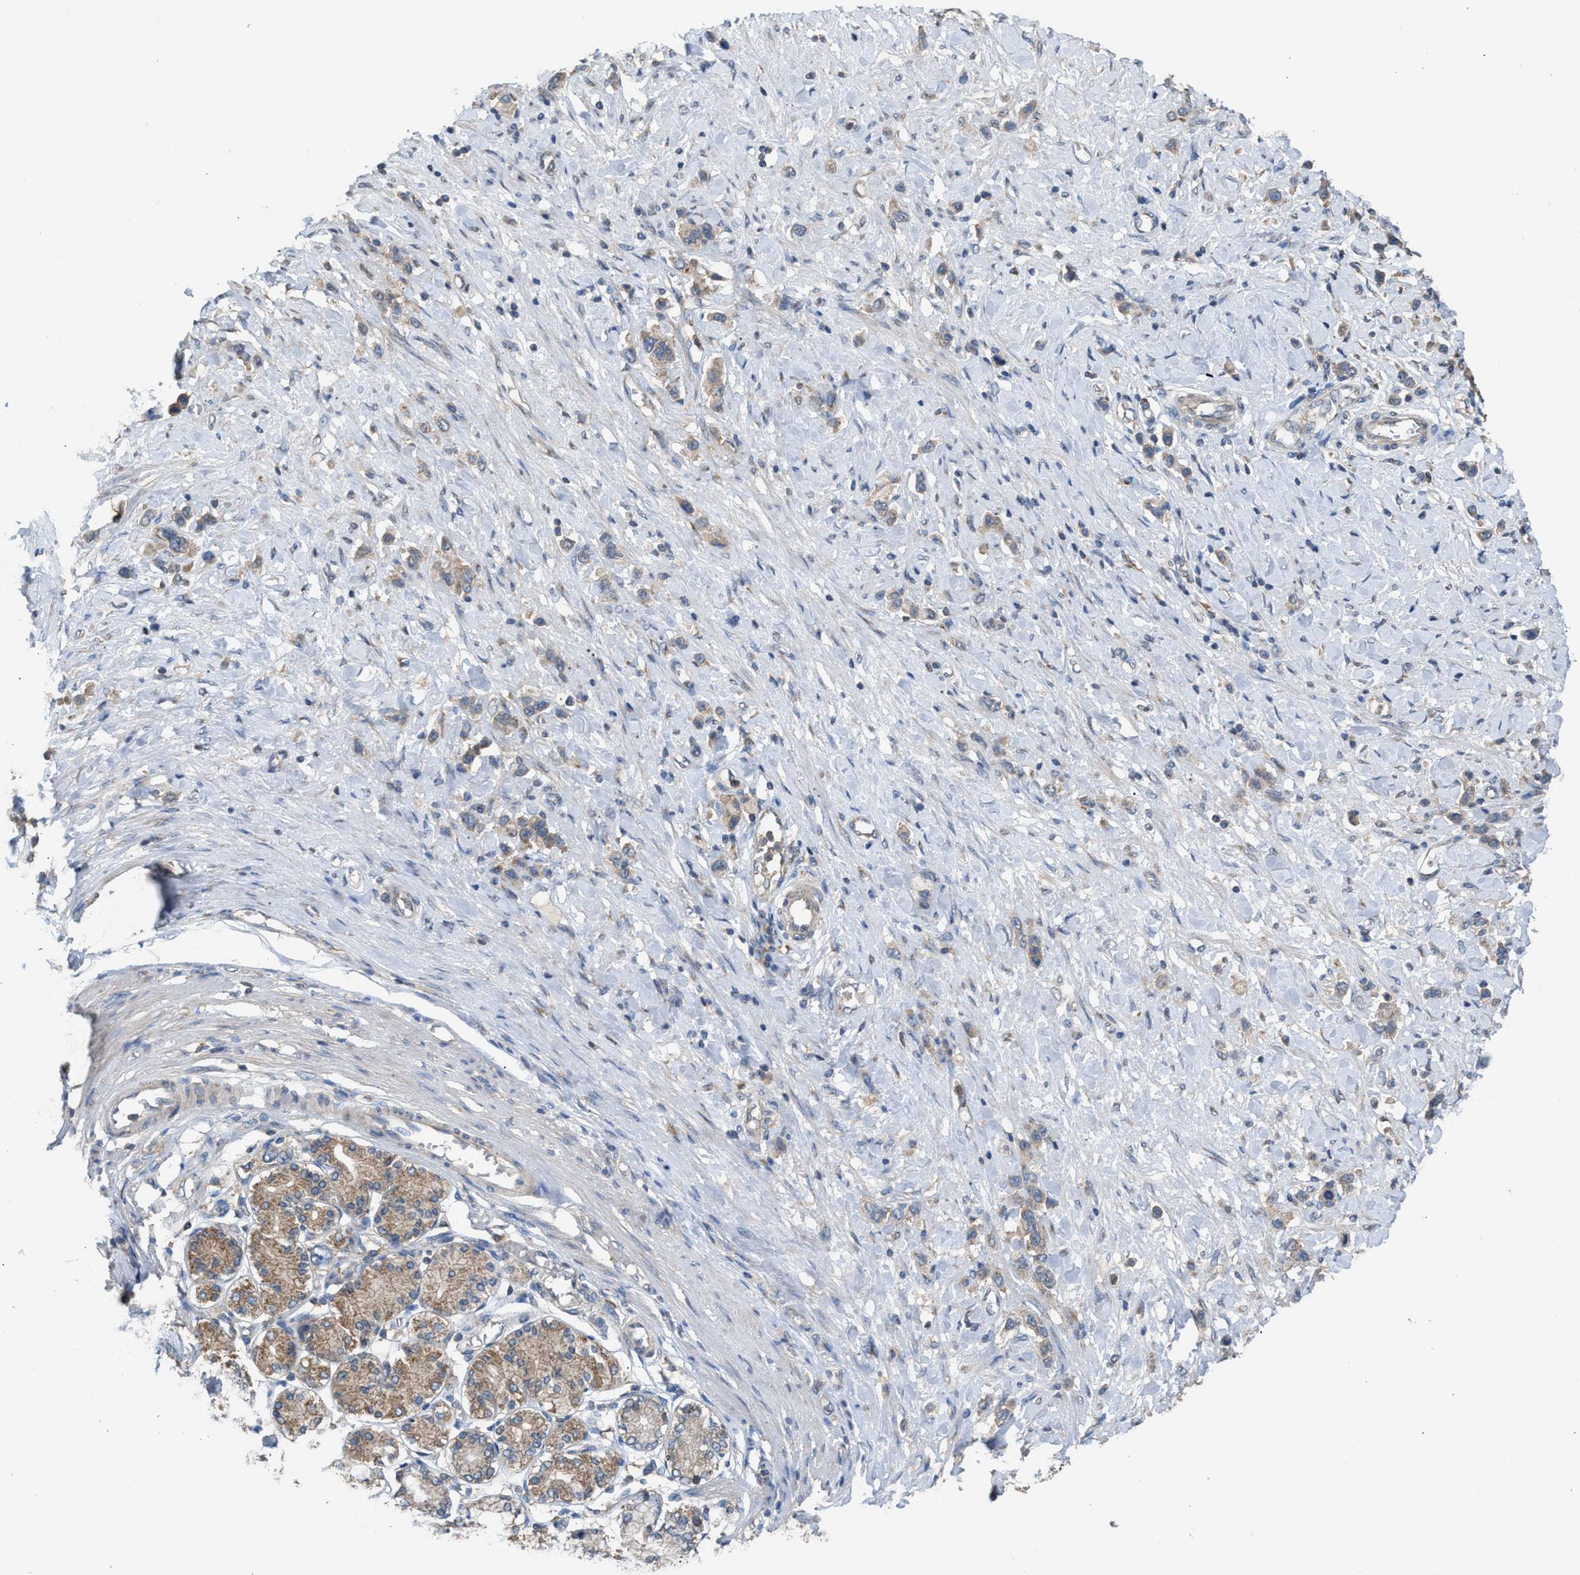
{"staining": {"intensity": "weak", "quantity": "25%-75%", "location": "cytoplasmic/membranous"}, "tissue": "stomach cancer", "cell_type": "Tumor cells", "image_type": "cancer", "snomed": [{"axis": "morphology", "description": "Adenocarcinoma, NOS"}, {"axis": "topography", "description": "Stomach"}], "caption": "IHC image of neoplastic tissue: stomach cancer stained using IHC reveals low levels of weak protein expression localized specifically in the cytoplasmic/membranous of tumor cells, appearing as a cytoplasmic/membranous brown color.", "gene": "TPK1", "patient": {"sex": "female", "age": 65}}